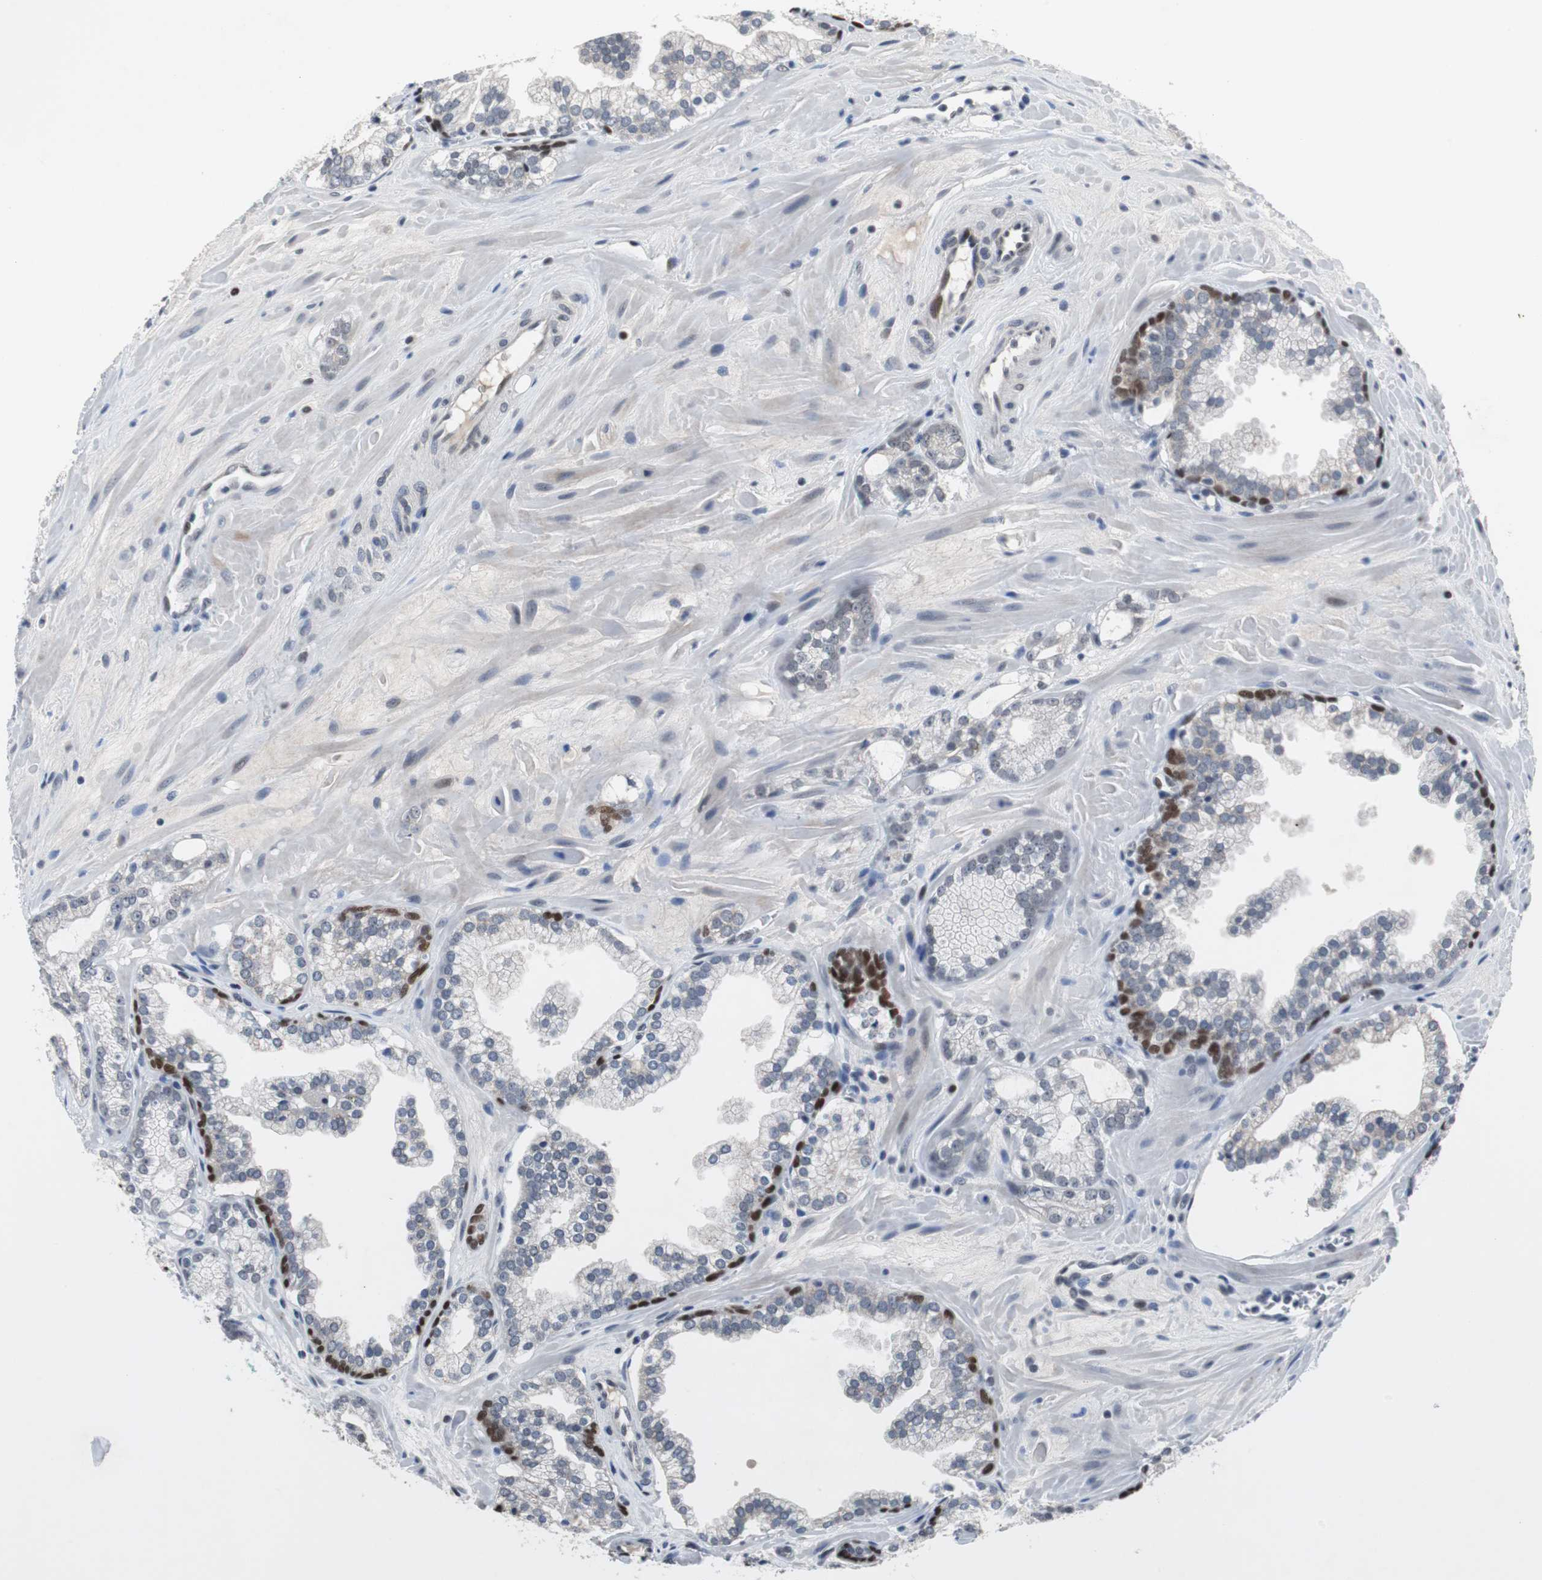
{"staining": {"intensity": "negative", "quantity": "none", "location": "none"}, "tissue": "prostate cancer", "cell_type": "Tumor cells", "image_type": "cancer", "snomed": [{"axis": "morphology", "description": "Adenocarcinoma, Low grade"}, {"axis": "topography", "description": "Prostate"}], "caption": "Immunohistochemical staining of human prostate low-grade adenocarcinoma shows no significant expression in tumor cells.", "gene": "TP63", "patient": {"sex": "male", "age": 57}}